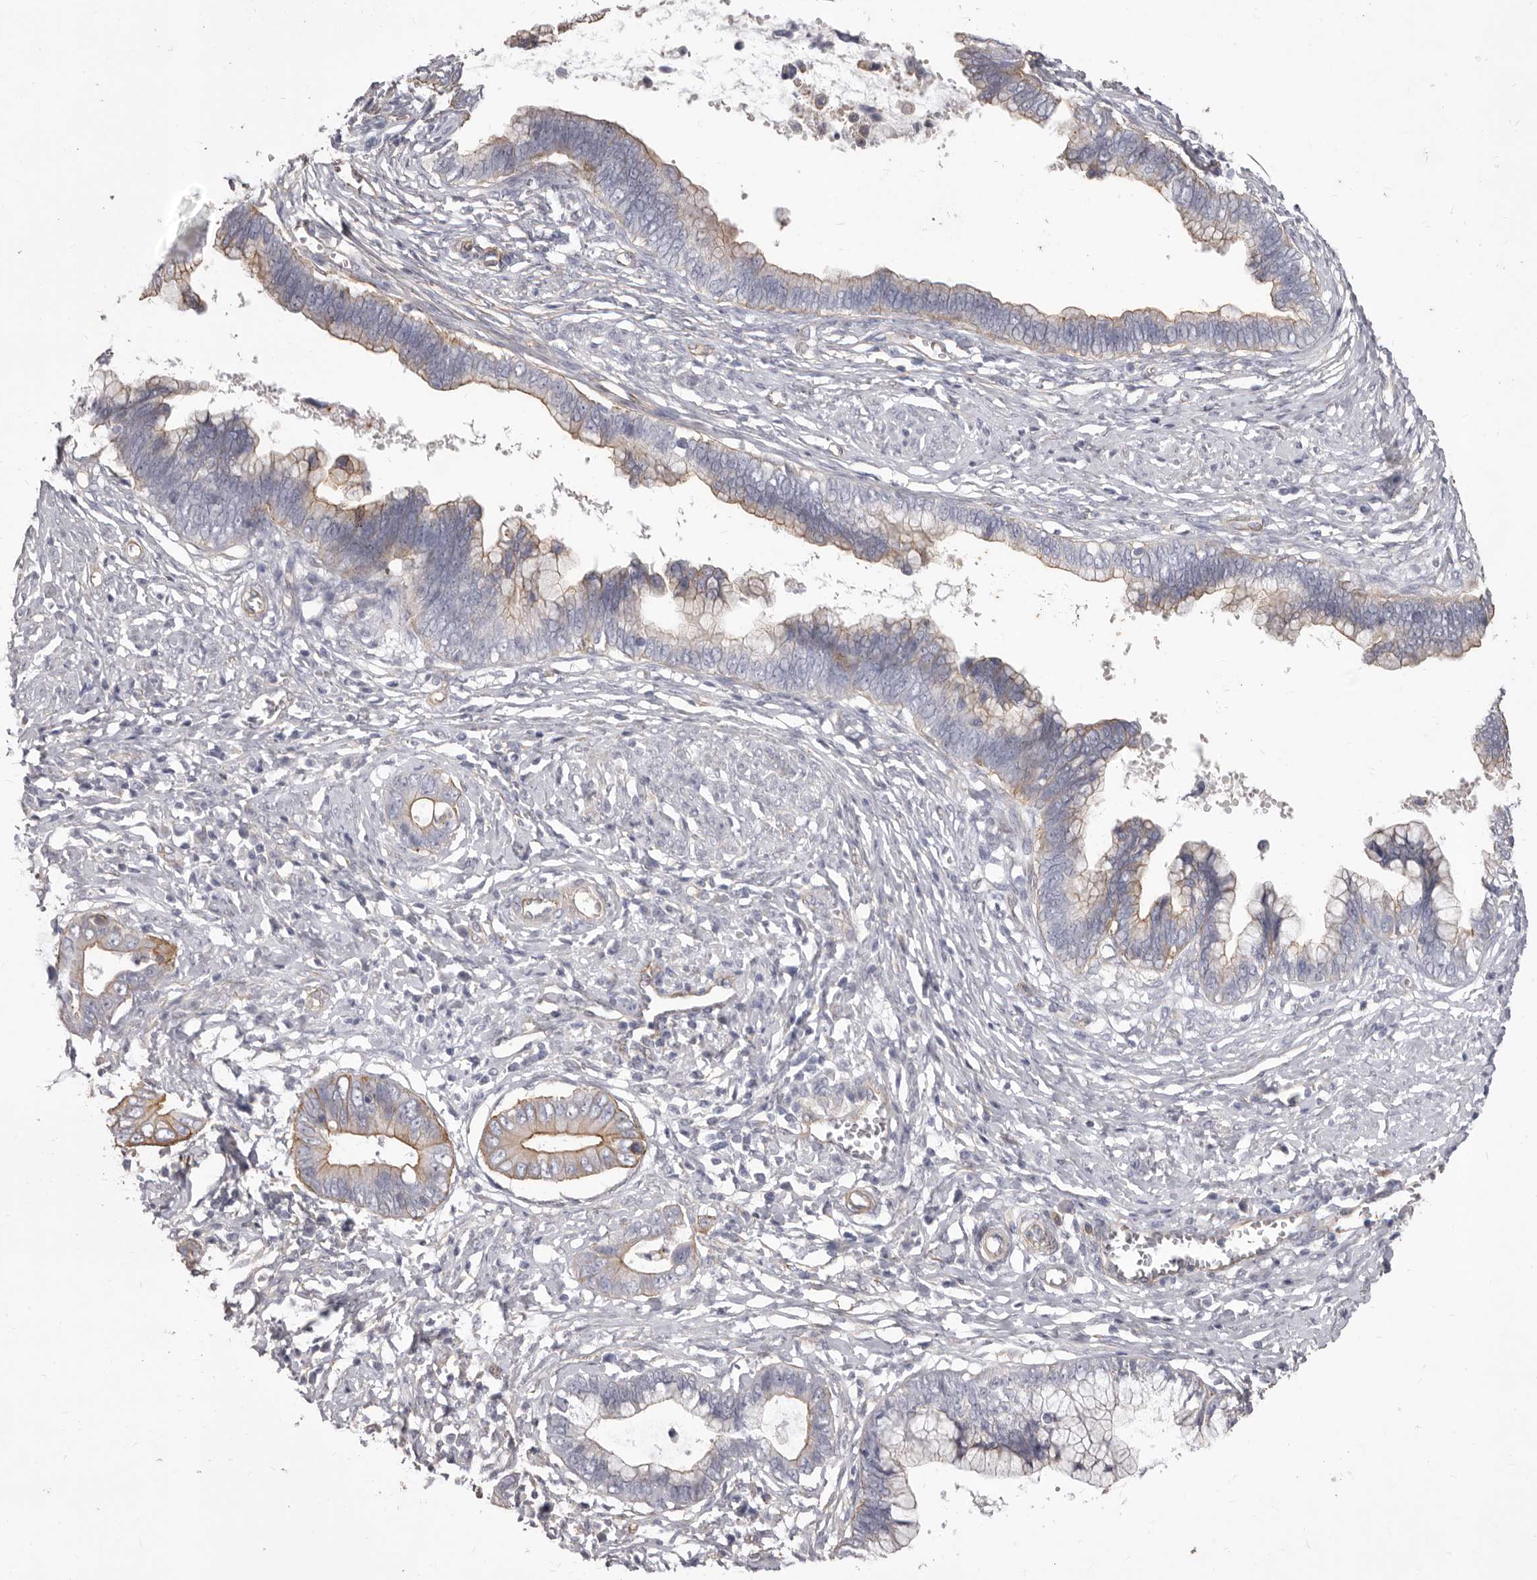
{"staining": {"intensity": "moderate", "quantity": "25%-75%", "location": "cytoplasmic/membranous"}, "tissue": "cervical cancer", "cell_type": "Tumor cells", "image_type": "cancer", "snomed": [{"axis": "morphology", "description": "Adenocarcinoma, NOS"}, {"axis": "topography", "description": "Cervix"}], "caption": "Protein expression analysis of human cervical adenocarcinoma reveals moderate cytoplasmic/membranous expression in approximately 25%-75% of tumor cells.", "gene": "P2RX6", "patient": {"sex": "female", "age": 44}}